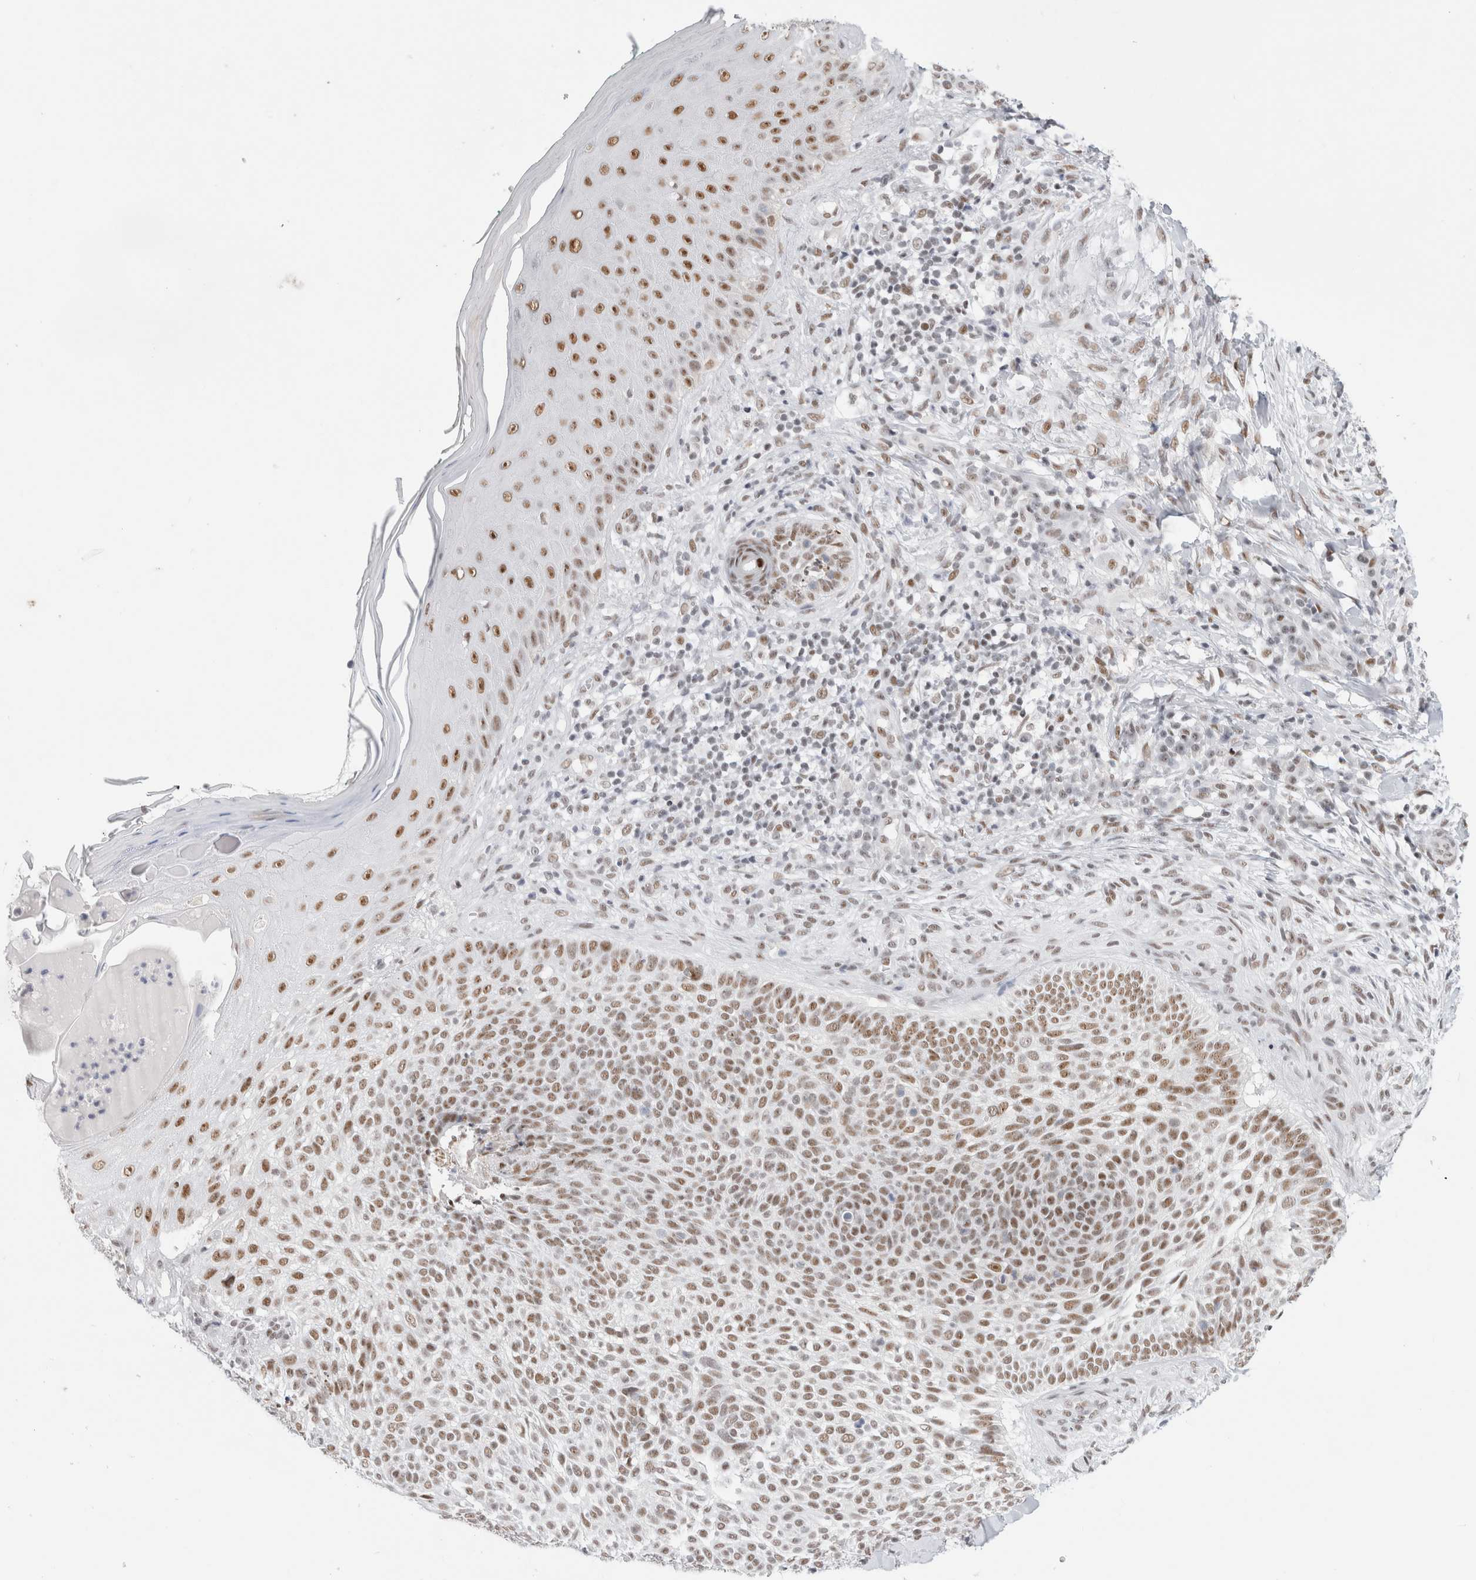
{"staining": {"intensity": "moderate", "quantity": ">75%", "location": "nuclear"}, "tissue": "skin cancer", "cell_type": "Tumor cells", "image_type": "cancer", "snomed": [{"axis": "morphology", "description": "Normal tissue, NOS"}, {"axis": "morphology", "description": "Basal cell carcinoma"}, {"axis": "topography", "description": "Skin"}], "caption": "Immunohistochemistry (IHC) (DAB (3,3'-diaminobenzidine)) staining of human skin cancer (basal cell carcinoma) demonstrates moderate nuclear protein staining in approximately >75% of tumor cells.", "gene": "COPS7A", "patient": {"sex": "male", "age": 67}}